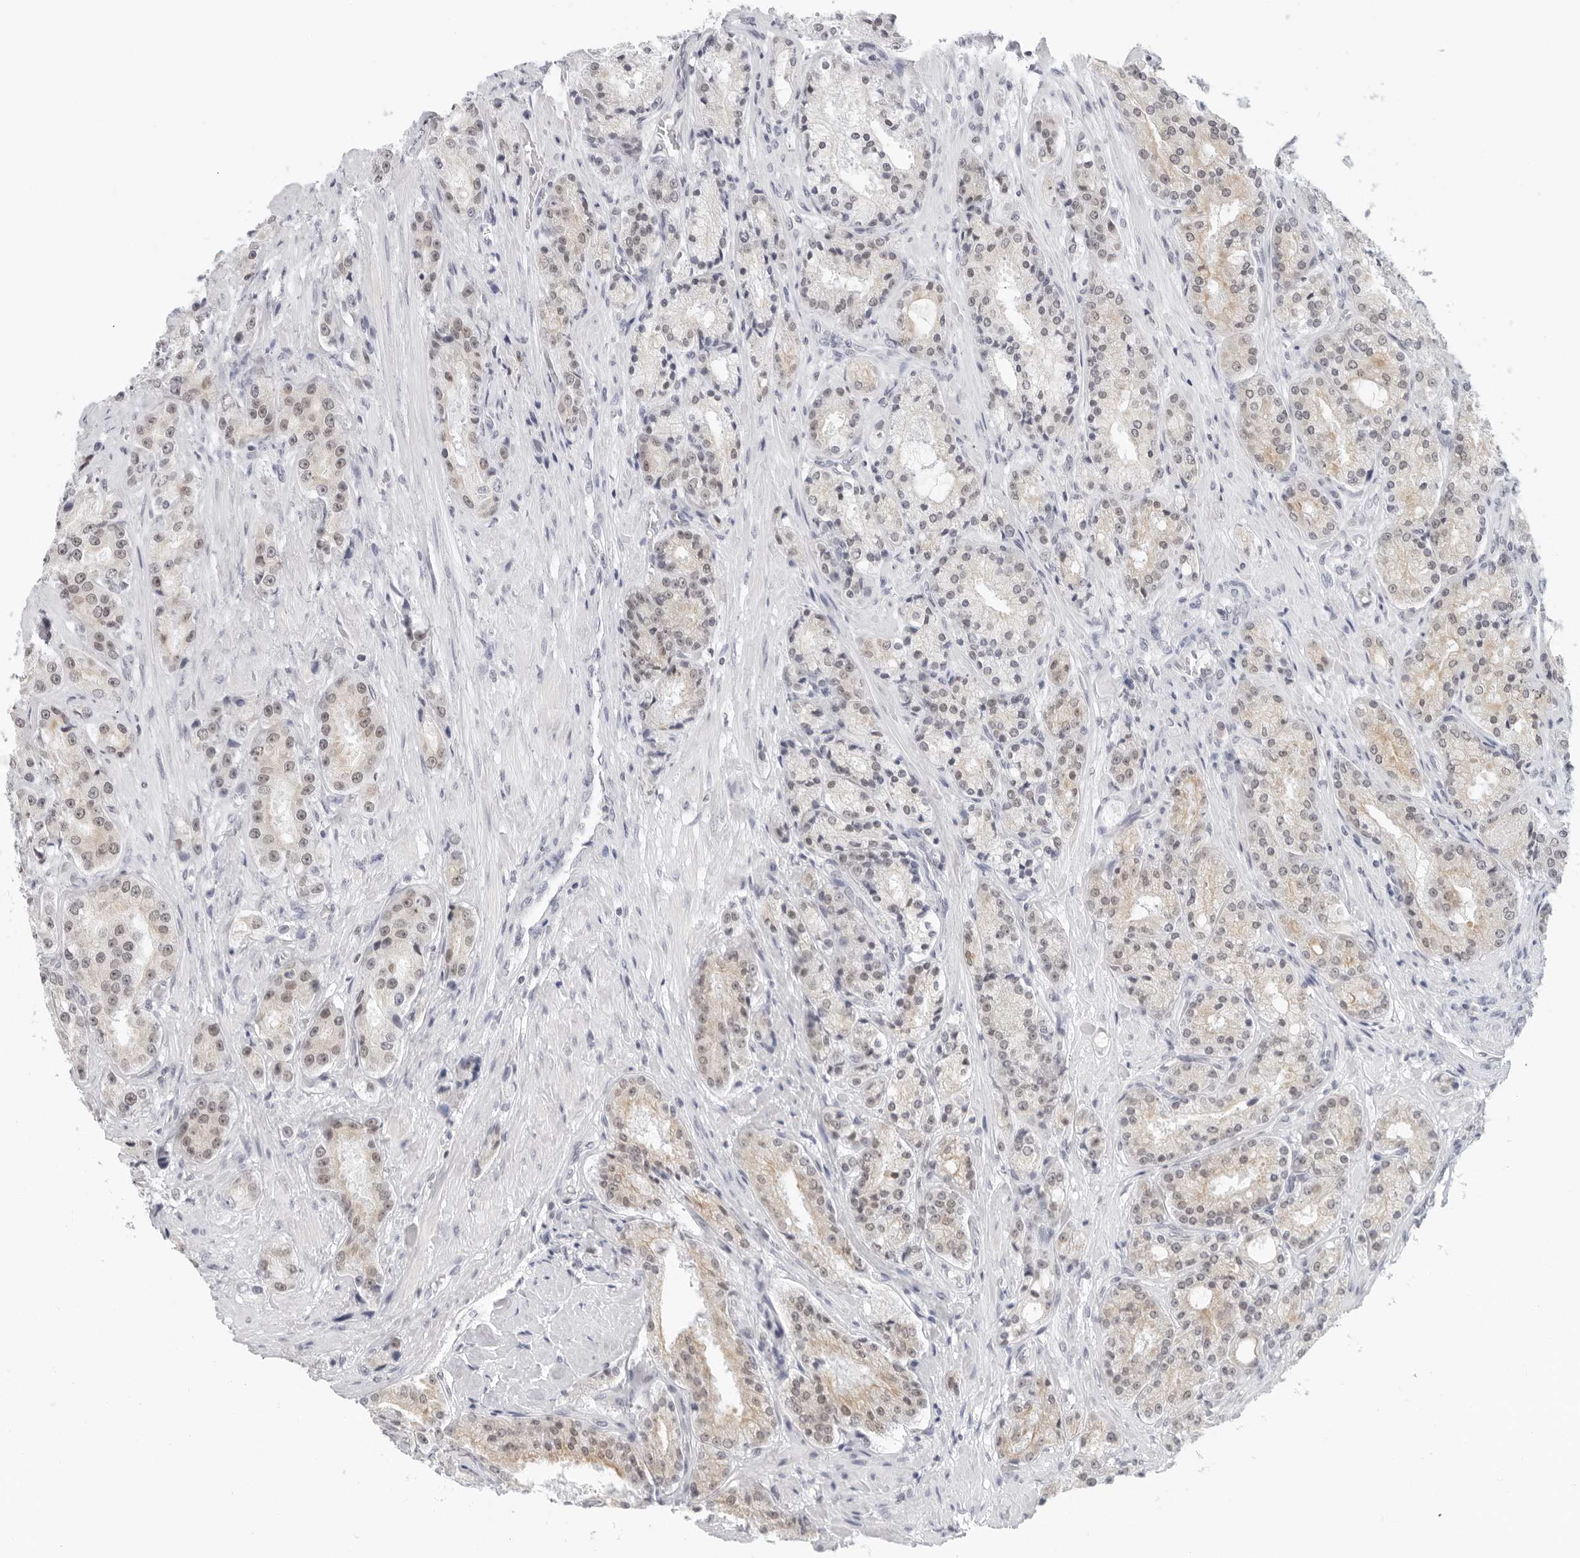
{"staining": {"intensity": "weak", "quantity": ">75%", "location": "cytoplasmic/membranous,nuclear"}, "tissue": "prostate cancer", "cell_type": "Tumor cells", "image_type": "cancer", "snomed": [{"axis": "morphology", "description": "Adenocarcinoma, High grade"}, {"axis": "topography", "description": "Prostate"}], "caption": "Immunohistochemistry of human high-grade adenocarcinoma (prostate) displays low levels of weak cytoplasmic/membranous and nuclear positivity in approximately >75% of tumor cells.", "gene": "FLG2", "patient": {"sex": "male", "age": 60}}